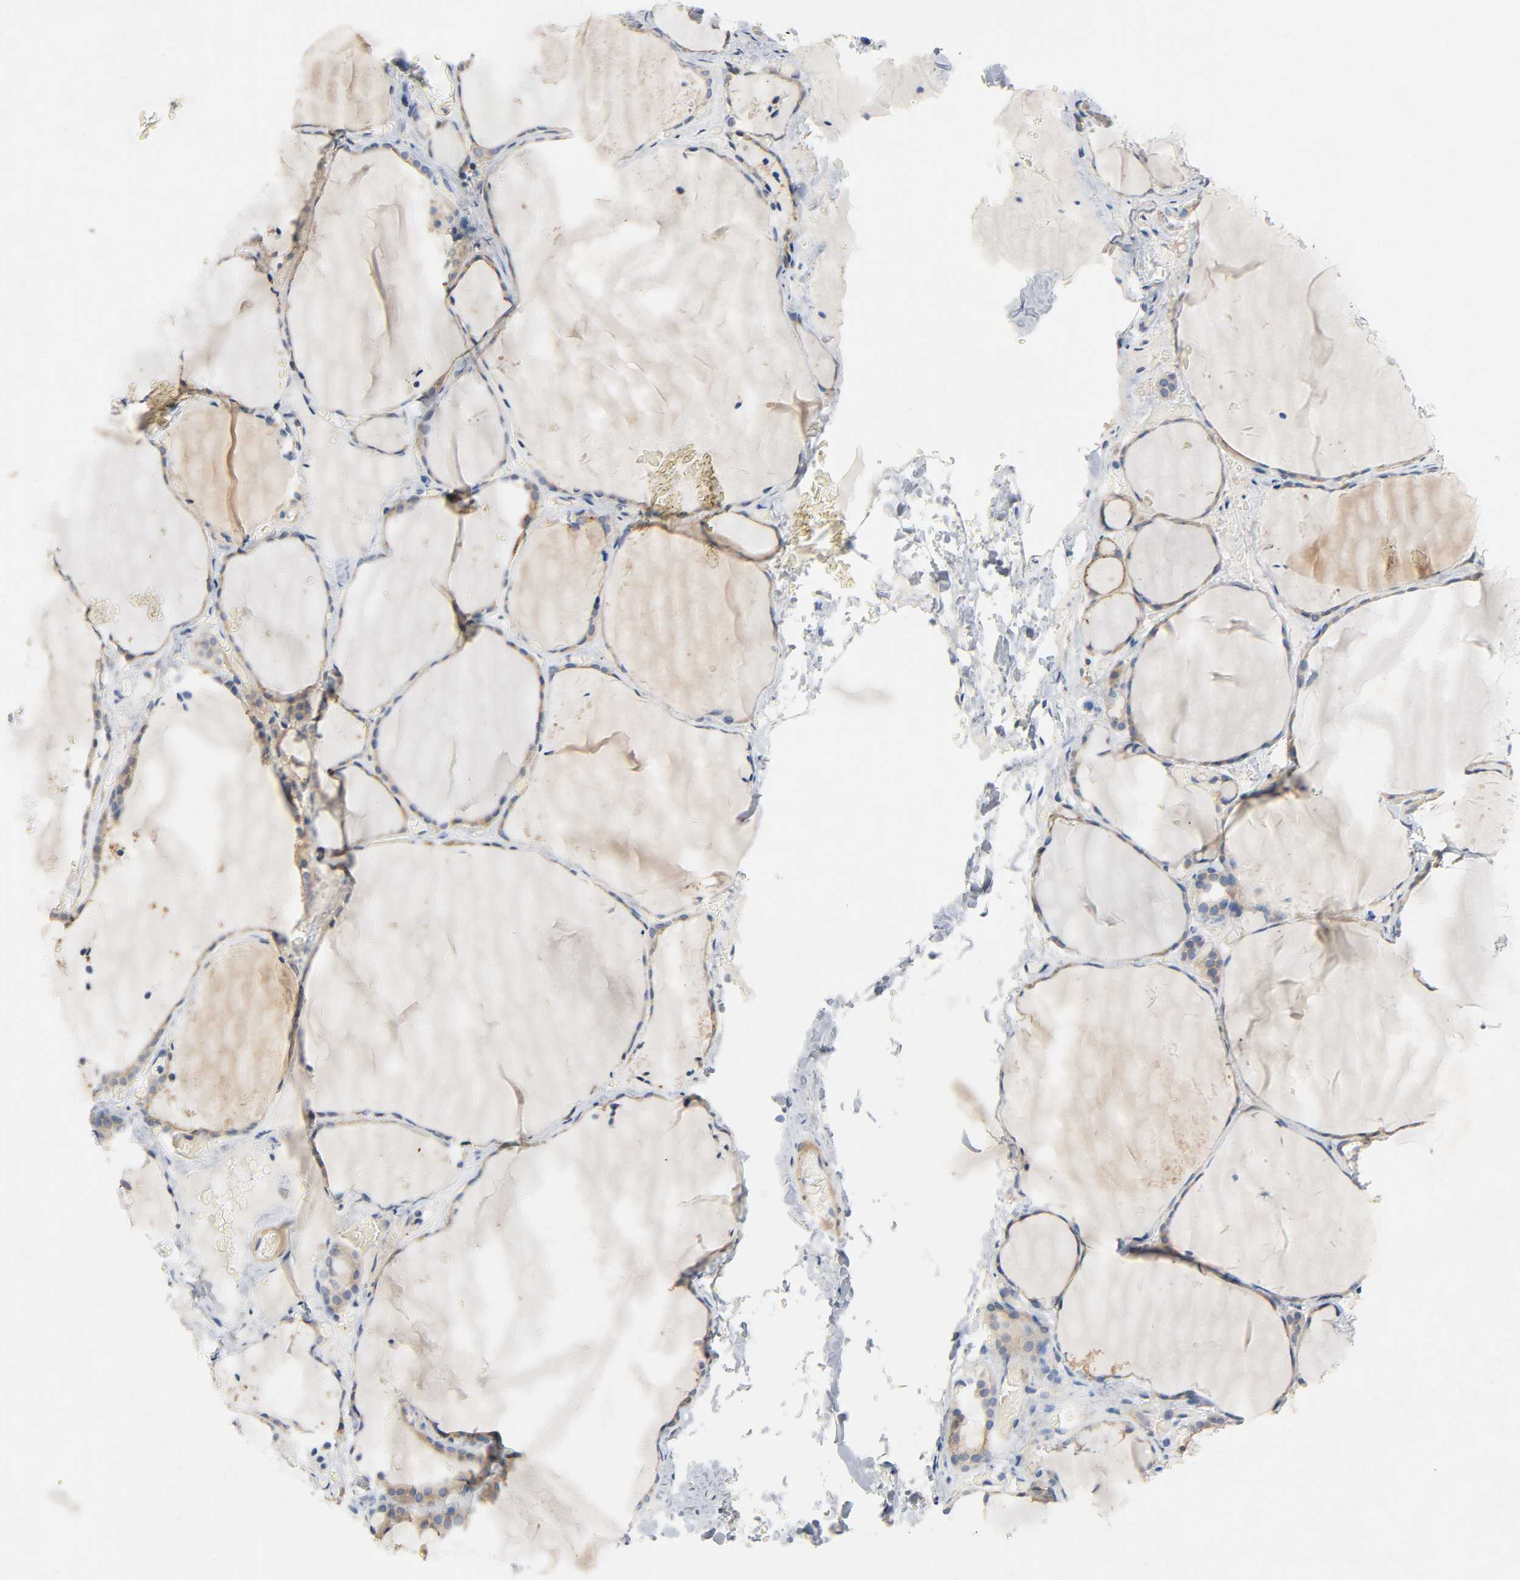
{"staining": {"intensity": "moderate", "quantity": ">75%", "location": "cytoplasmic/membranous"}, "tissue": "thyroid gland", "cell_type": "Glandular cells", "image_type": "normal", "snomed": [{"axis": "morphology", "description": "Normal tissue, NOS"}, {"axis": "topography", "description": "Thyroid gland"}], "caption": "Immunohistochemical staining of unremarkable thyroid gland displays medium levels of moderate cytoplasmic/membranous expression in about >75% of glandular cells.", "gene": "ARPC1A", "patient": {"sex": "female", "age": 22}}